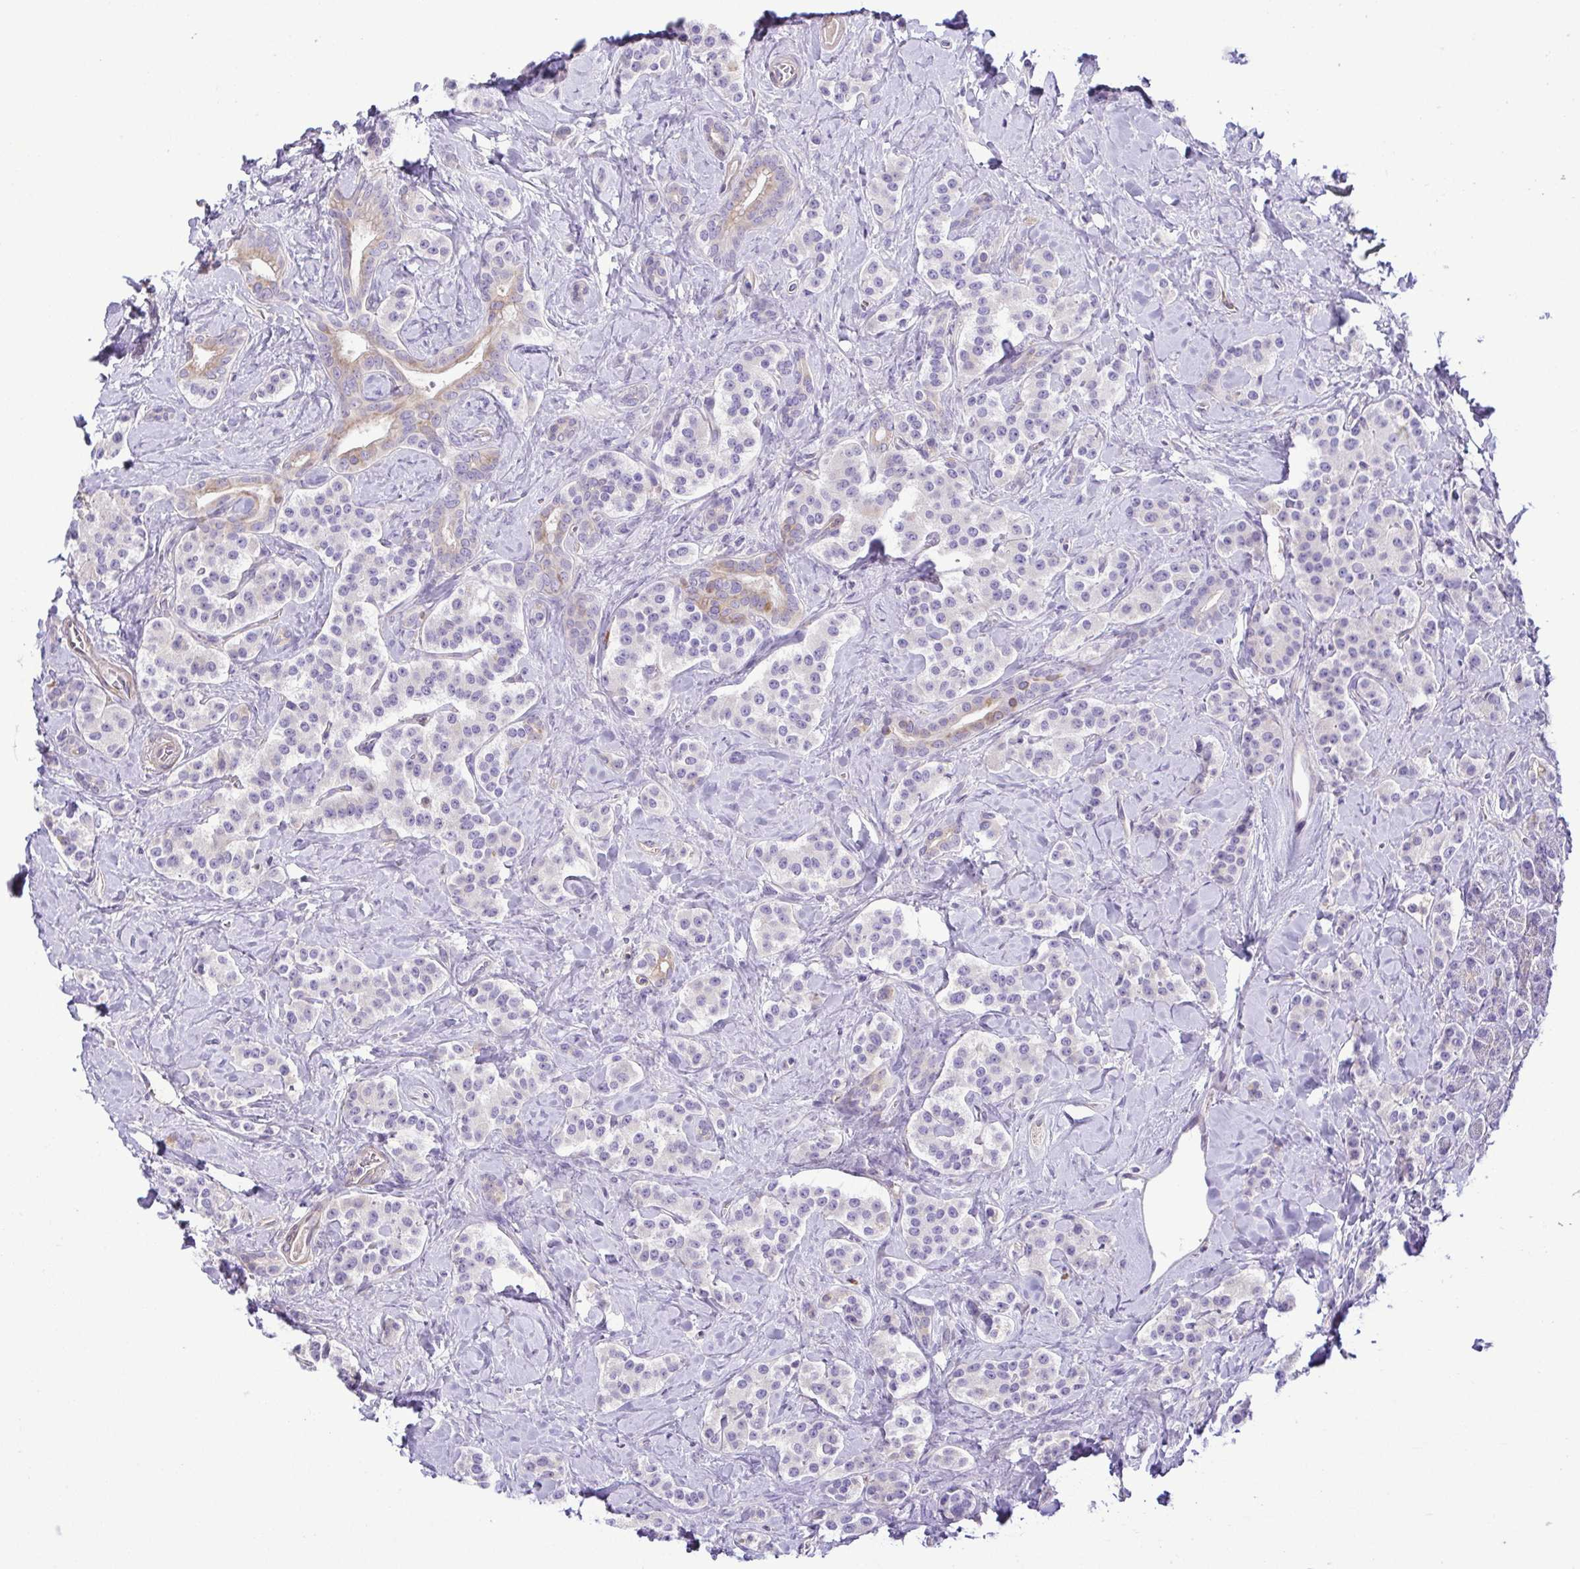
{"staining": {"intensity": "negative", "quantity": "none", "location": "none"}, "tissue": "carcinoid", "cell_type": "Tumor cells", "image_type": "cancer", "snomed": [{"axis": "morphology", "description": "Normal tissue, NOS"}, {"axis": "morphology", "description": "Carcinoid, malignant, NOS"}, {"axis": "topography", "description": "Pancreas"}], "caption": "Tumor cells are negative for protein expression in human carcinoid.", "gene": "MYL10", "patient": {"sex": "male", "age": 36}}